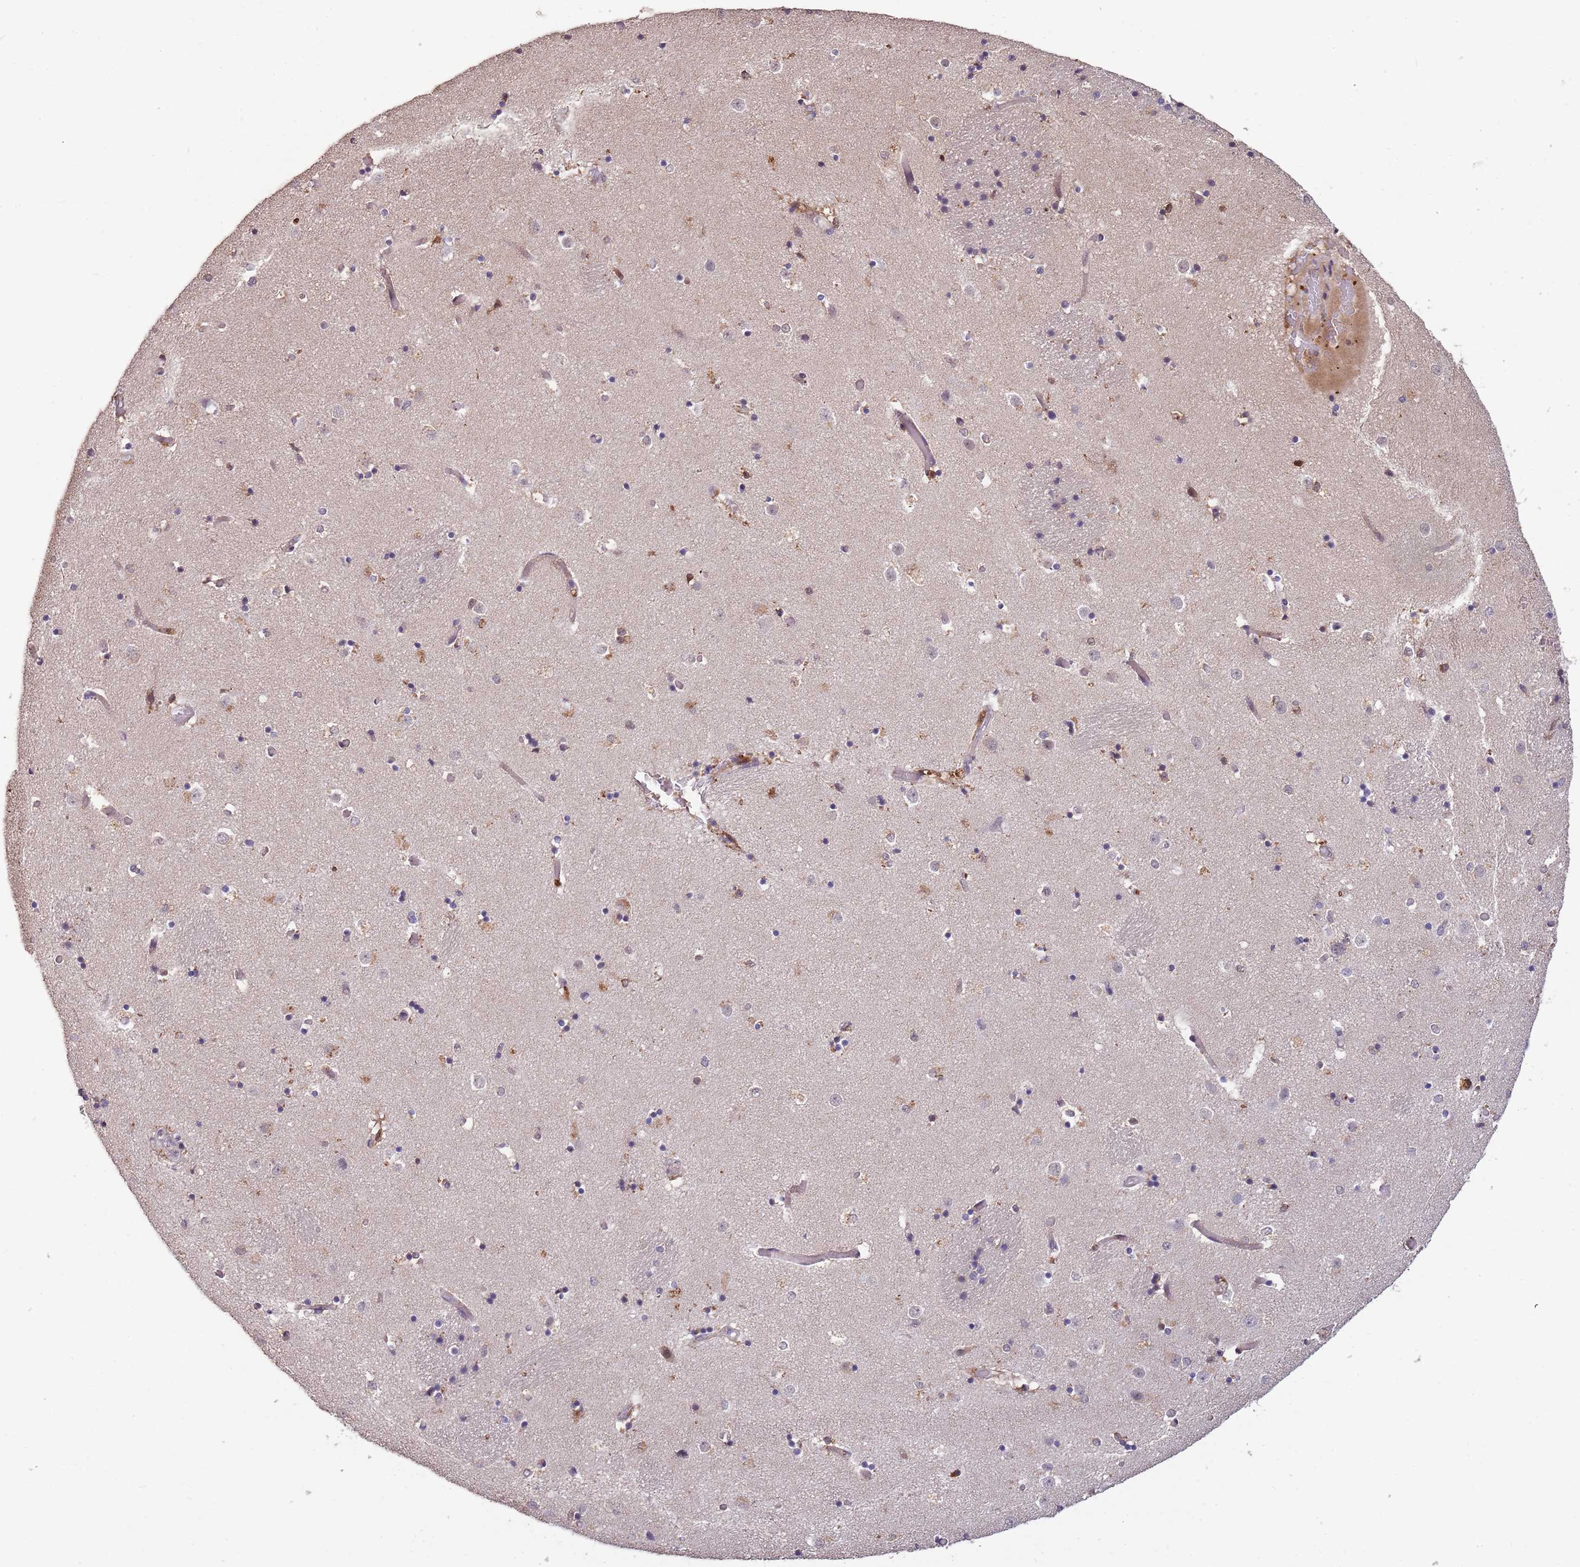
{"staining": {"intensity": "weak", "quantity": "<25%", "location": "cytoplasmic/membranous"}, "tissue": "caudate", "cell_type": "Glial cells", "image_type": "normal", "snomed": [{"axis": "morphology", "description": "Normal tissue, NOS"}, {"axis": "topography", "description": "Lateral ventricle wall"}], "caption": "An immunohistochemistry histopathology image of benign caudate is shown. There is no staining in glial cells of caudate.", "gene": "ZNF639", "patient": {"sex": "female", "age": 52}}